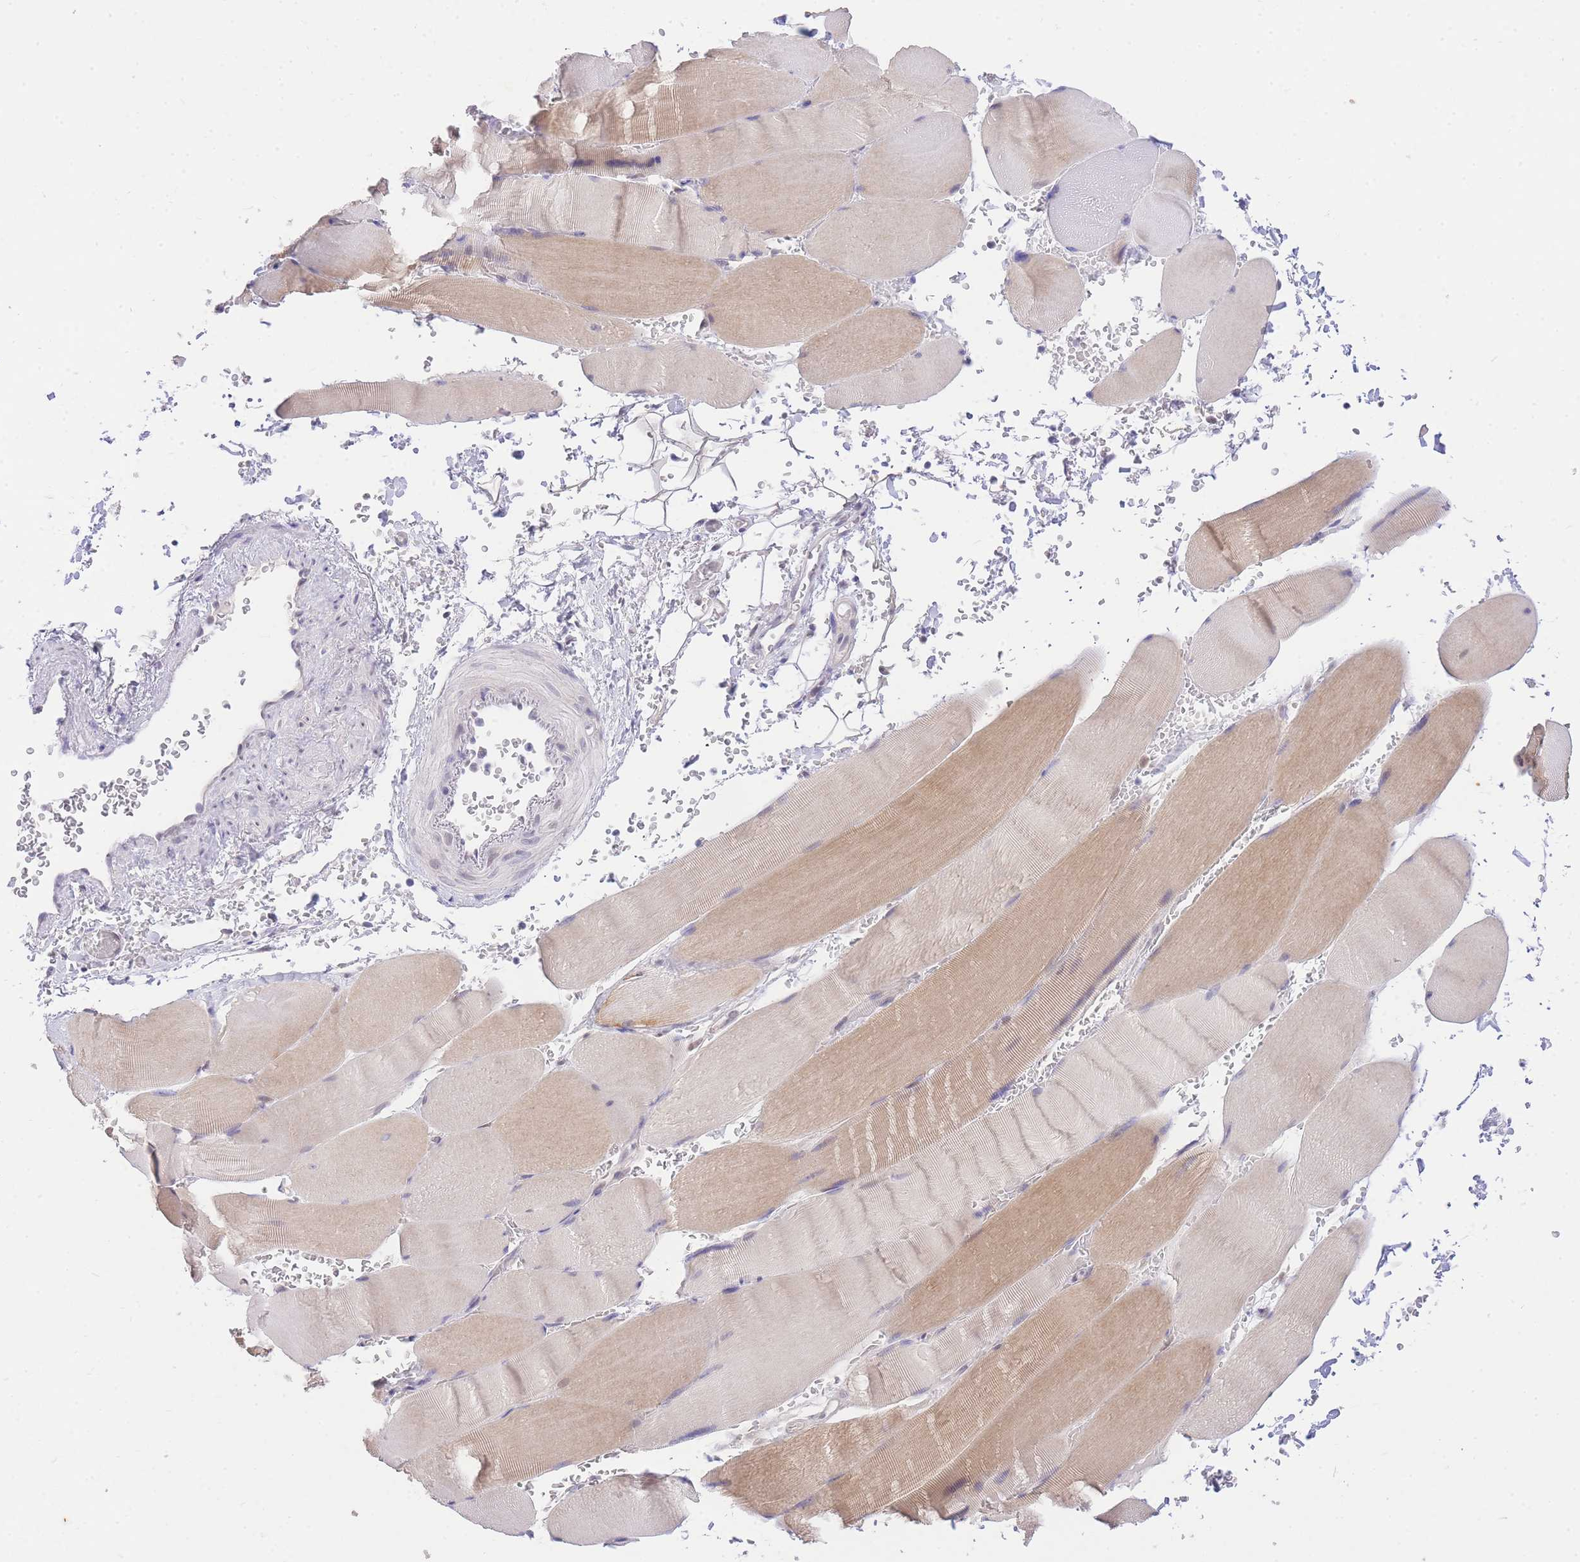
{"staining": {"intensity": "moderate", "quantity": "25%-75%", "location": "cytoplasmic/membranous"}, "tissue": "skeletal muscle", "cell_type": "Myocytes", "image_type": "normal", "snomed": [{"axis": "morphology", "description": "Normal tissue, NOS"}, {"axis": "topography", "description": "Skeletal muscle"}, {"axis": "topography", "description": "Head-Neck"}], "caption": "Immunohistochemical staining of benign skeletal muscle shows moderate cytoplasmic/membranous protein expression in about 25%-75% of myocytes.", "gene": "UBXN7", "patient": {"sex": "male", "age": 66}}